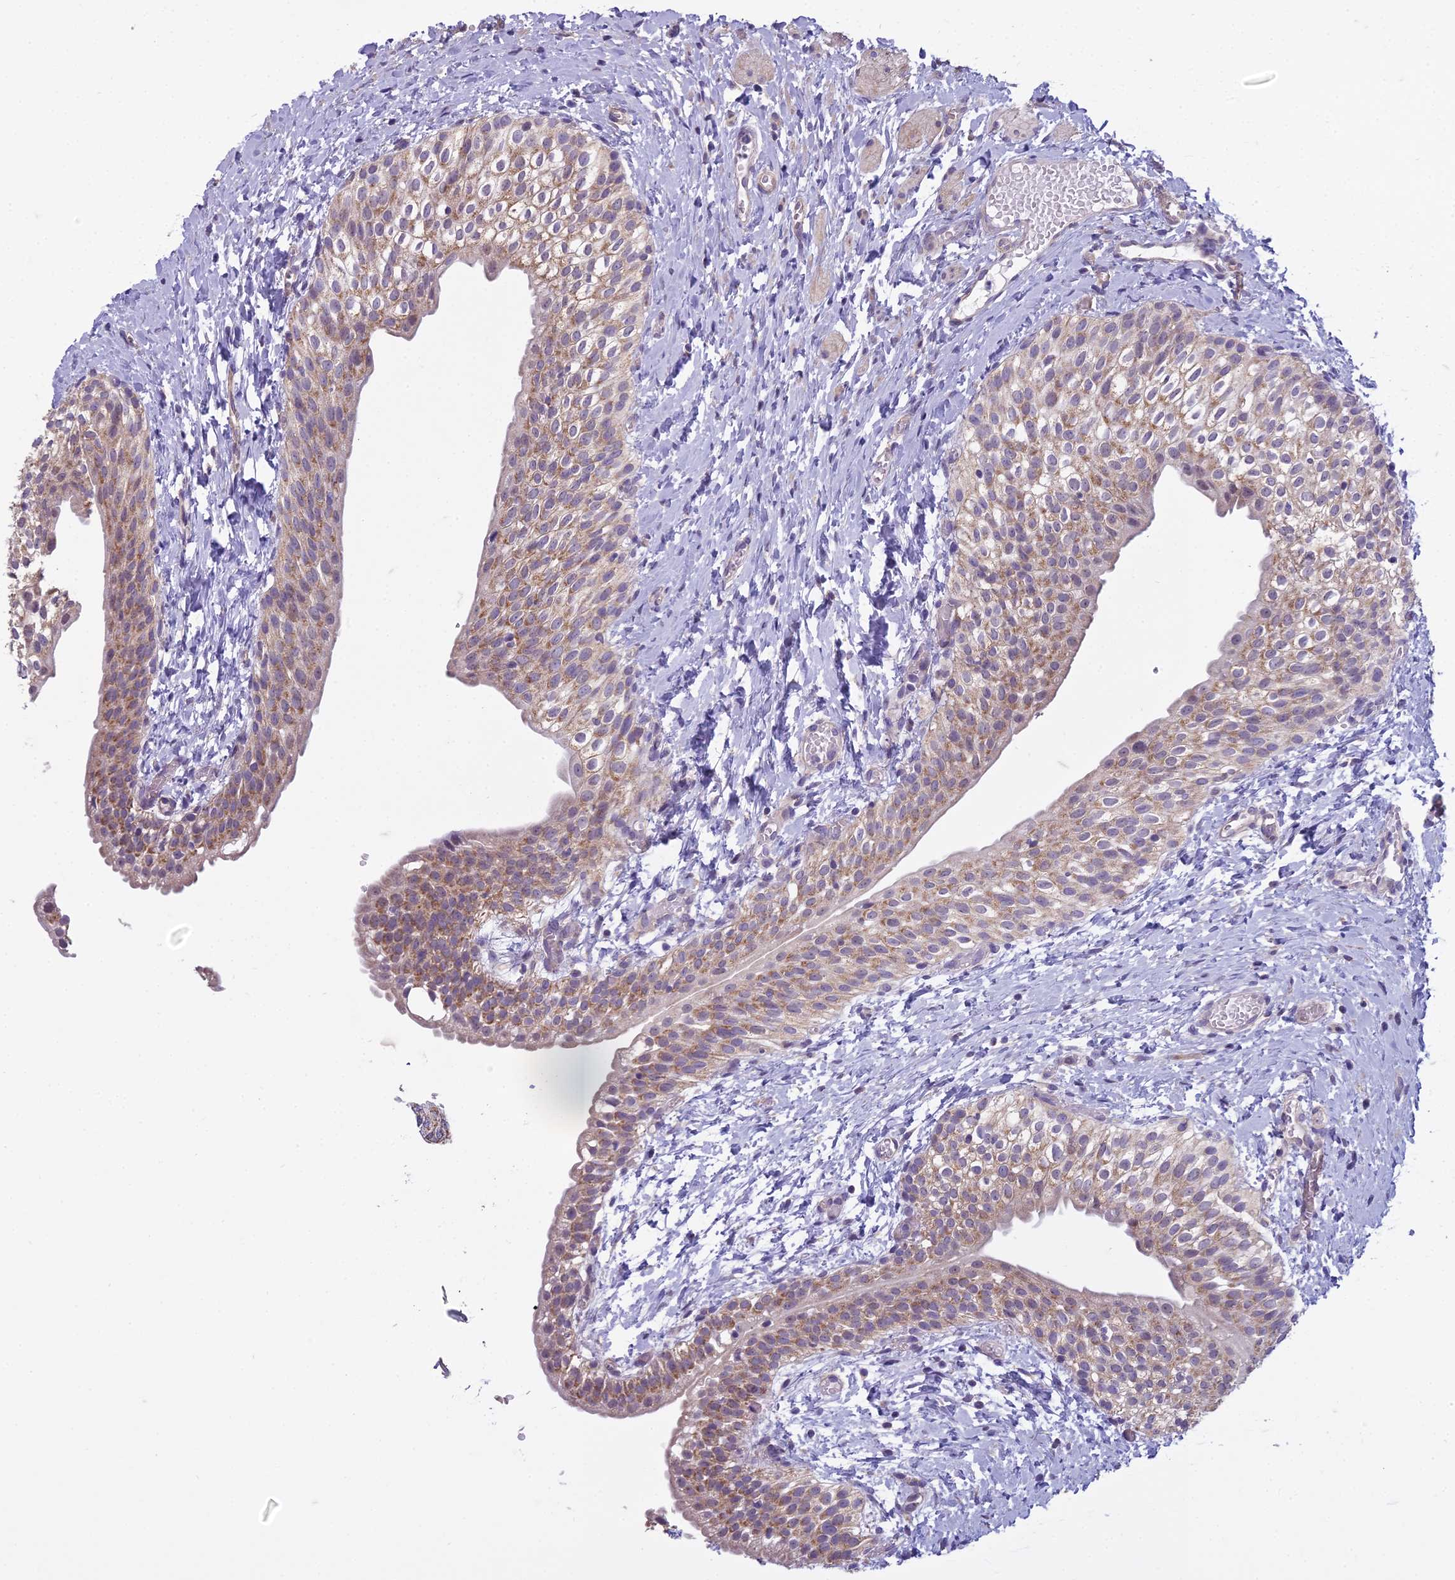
{"staining": {"intensity": "moderate", "quantity": ">75%", "location": "cytoplasmic/membranous"}, "tissue": "urinary bladder", "cell_type": "Urothelial cells", "image_type": "normal", "snomed": [{"axis": "morphology", "description": "Normal tissue, NOS"}, {"axis": "topography", "description": "Urinary bladder"}], "caption": "Immunohistochemistry (IHC) staining of benign urinary bladder, which exhibits medium levels of moderate cytoplasmic/membranous positivity in about >75% of urothelial cells indicating moderate cytoplasmic/membranous protein positivity. The staining was performed using DAB (3,3'-diaminobenzidine) (brown) for protein detection and nuclei were counterstained in hematoxylin (blue).", "gene": "DUS2", "patient": {"sex": "male", "age": 1}}